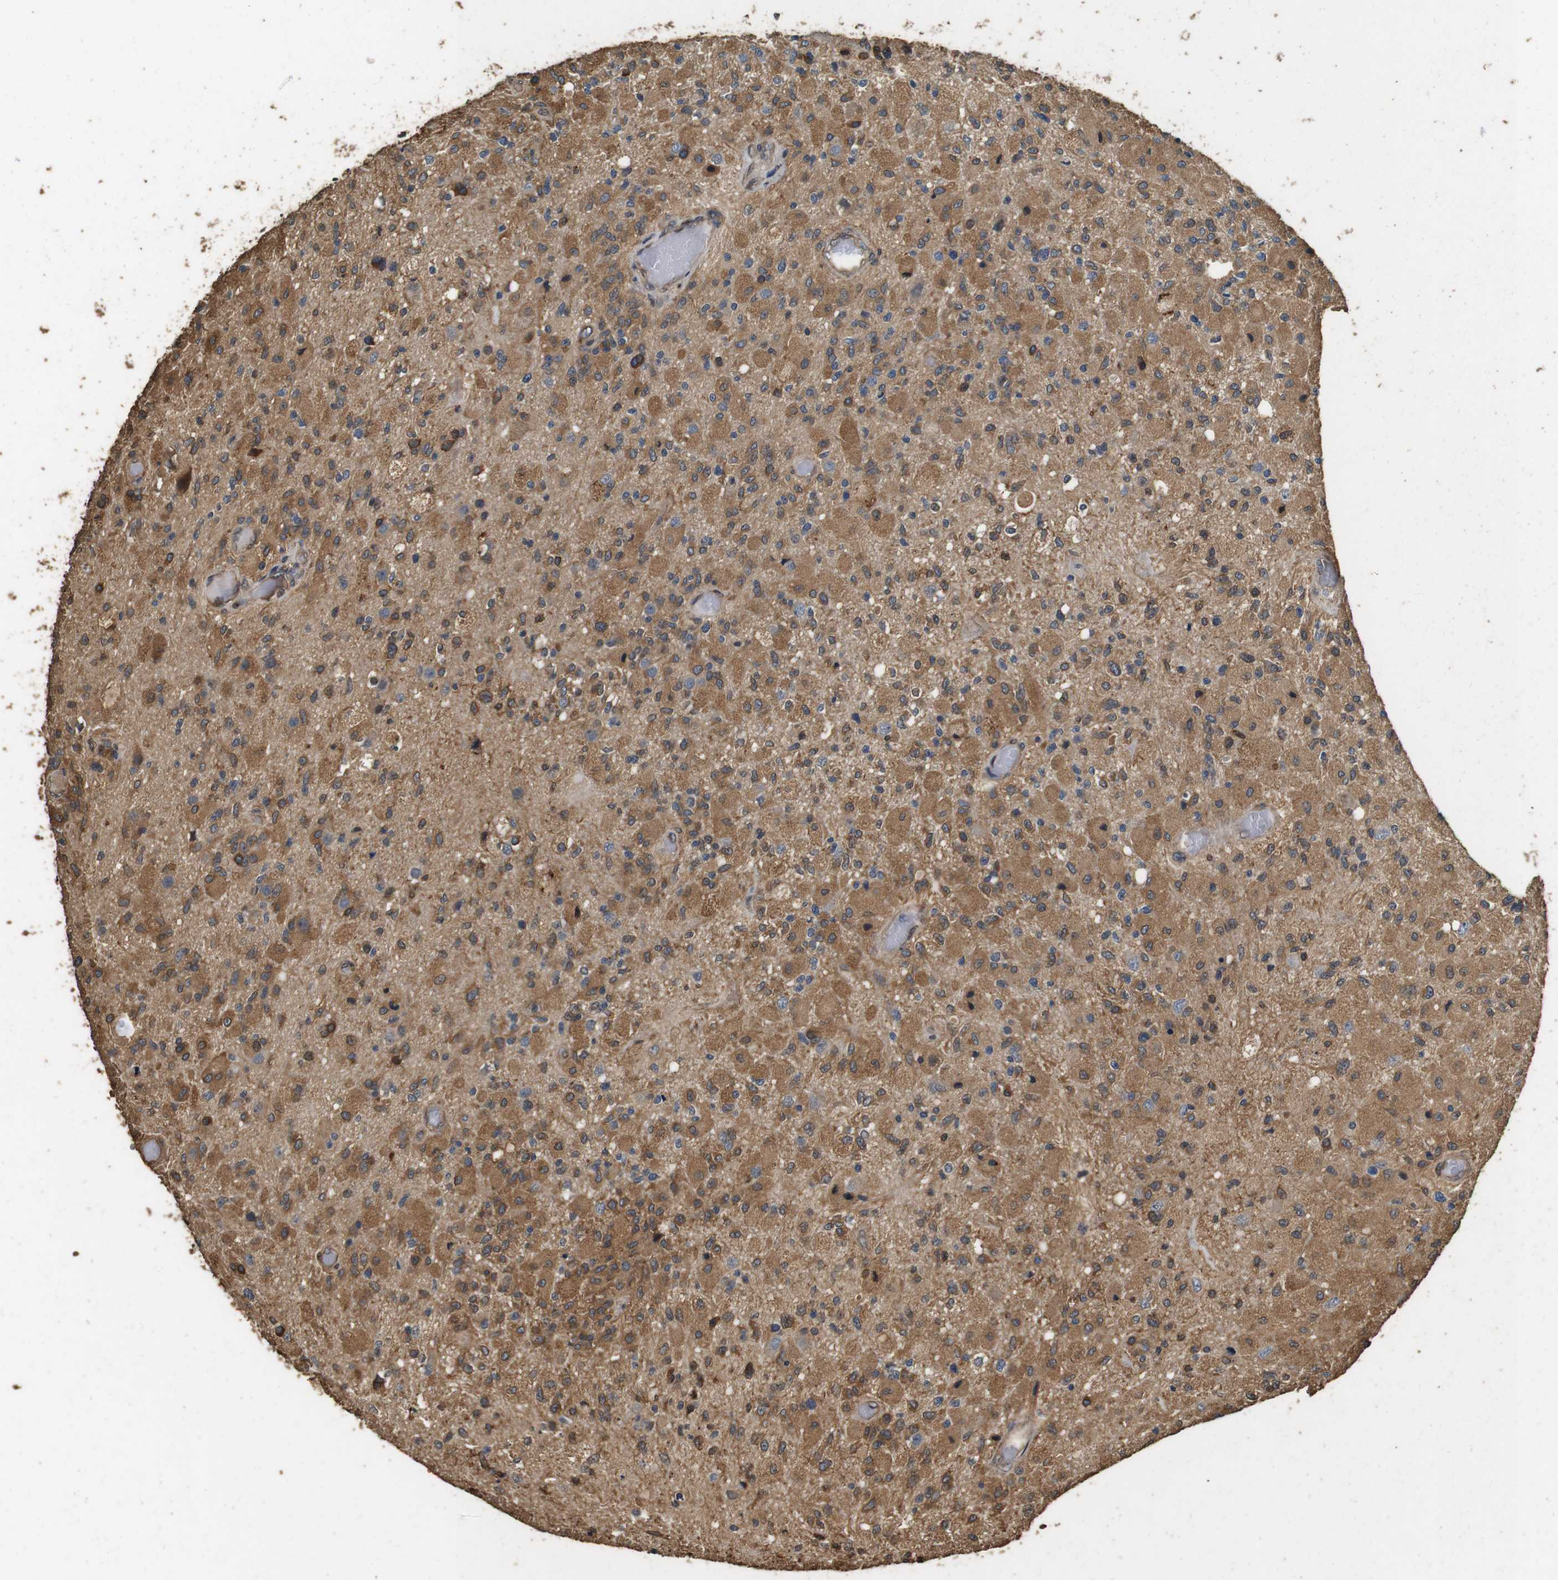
{"staining": {"intensity": "moderate", "quantity": ">75%", "location": "cytoplasmic/membranous"}, "tissue": "glioma", "cell_type": "Tumor cells", "image_type": "cancer", "snomed": [{"axis": "morphology", "description": "Normal tissue, NOS"}, {"axis": "morphology", "description": "Glioma, malignant, High grade"}, {"axis": "topography", "description": "Cerebral cortex"}], "caption": "Malignant glioma (high-grade) tissue displays moderate cytoplasmic/membranous positivity in about >75% of tumor cells, visualized by immunohistochemistry.", "gene": "CNPY4", "patient": {"sex": "male", "age": 77}}